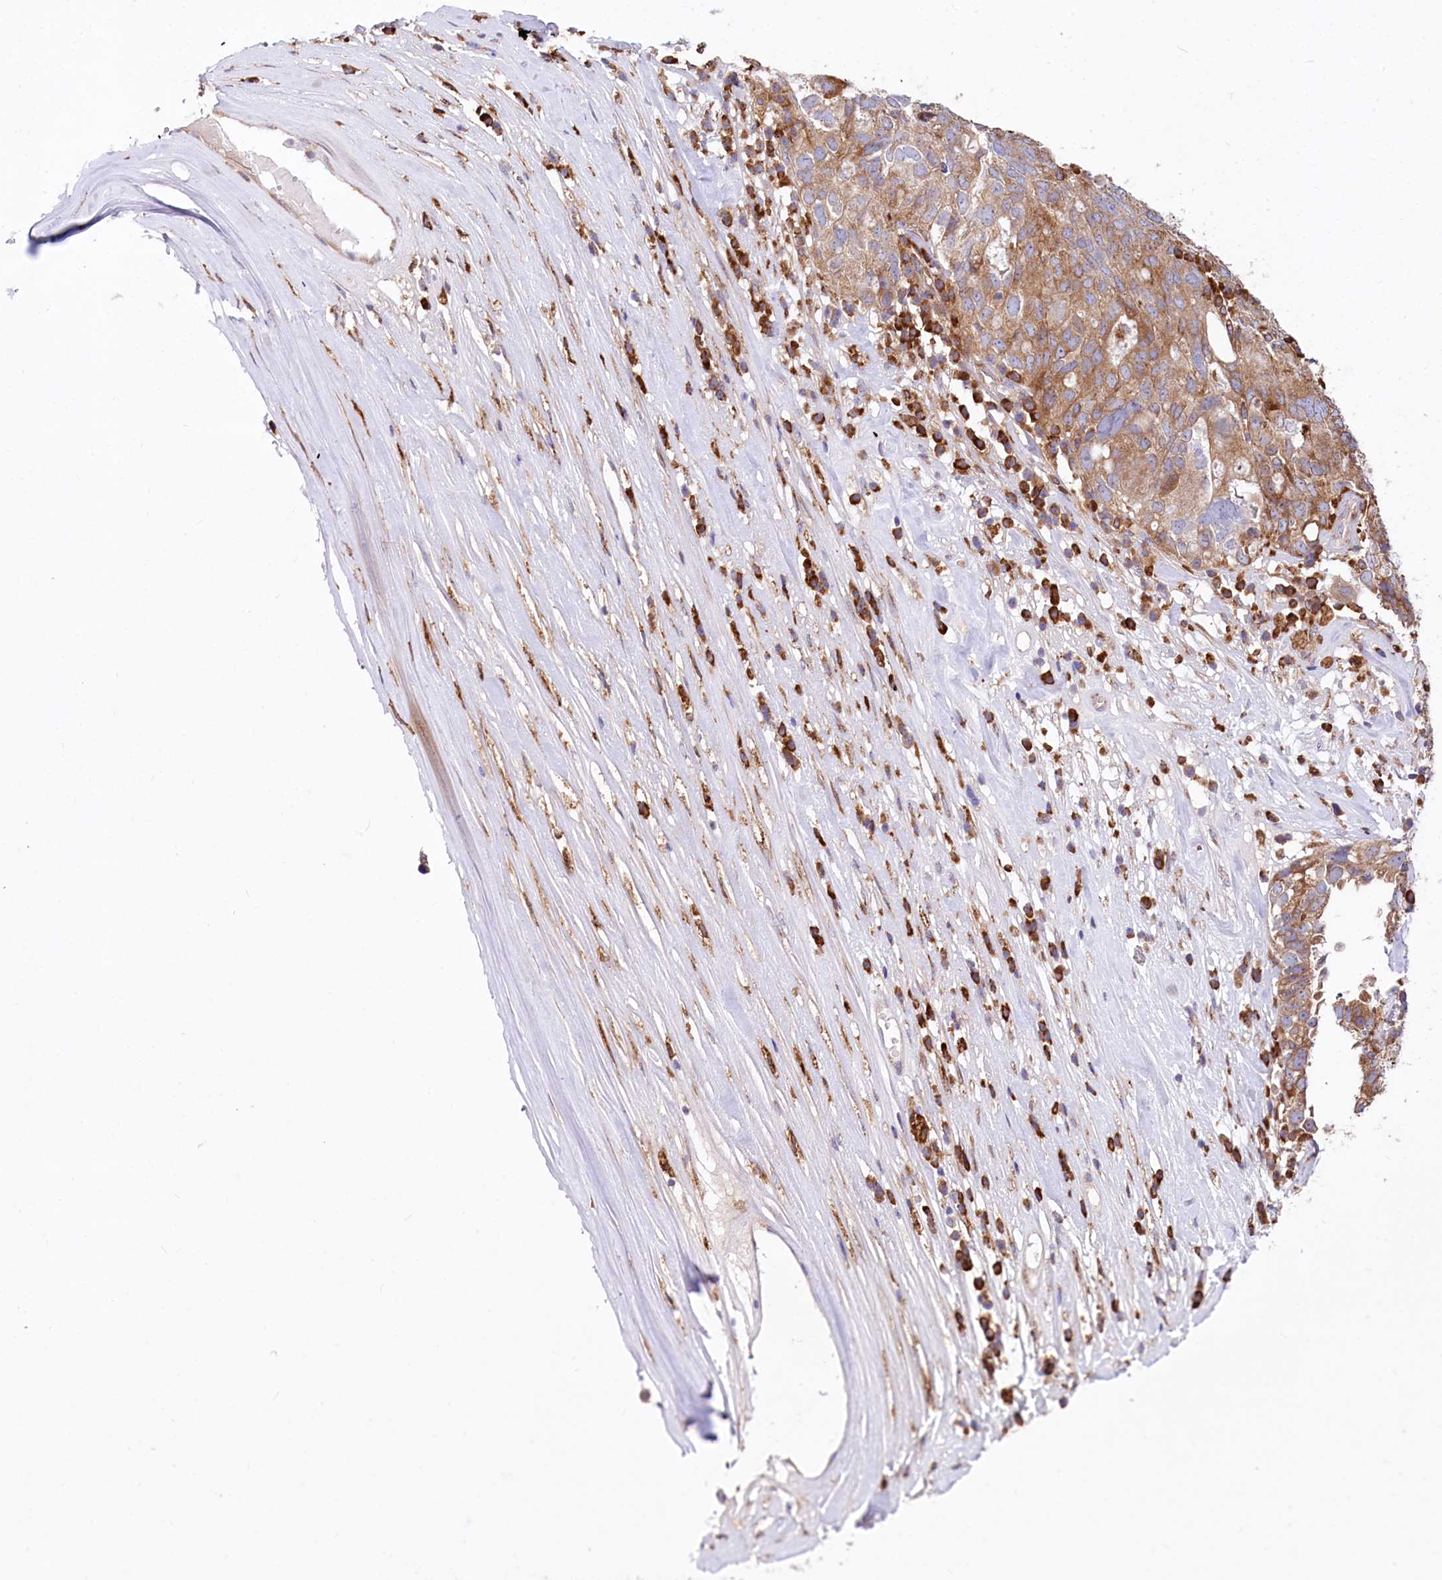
{"staining": {"intensity": "moderate", "quantity": ">75%", "location": "cytoplasmic/membranous"}, "tissue": "ovarian cancer", "cell_type": "Tumor cells", "image_type": "cancer", "snomed": [{"axis": "morphology", "description": "Carcinoma, endometroid"}, {"axis": "topography", "description": "Ovary"}], "caption": "A high-resolution image shows immunohistochemistry staining of endometroid carcinoma (ovarian), which displays moderate cytoplasmic/membranous positivity in about >75% of tumor cells. (DAB IHC, brown staining for protein, blue staining for nuclei).", "gene": "CHID1", "patient": {"sex": "female", "age": 62}}